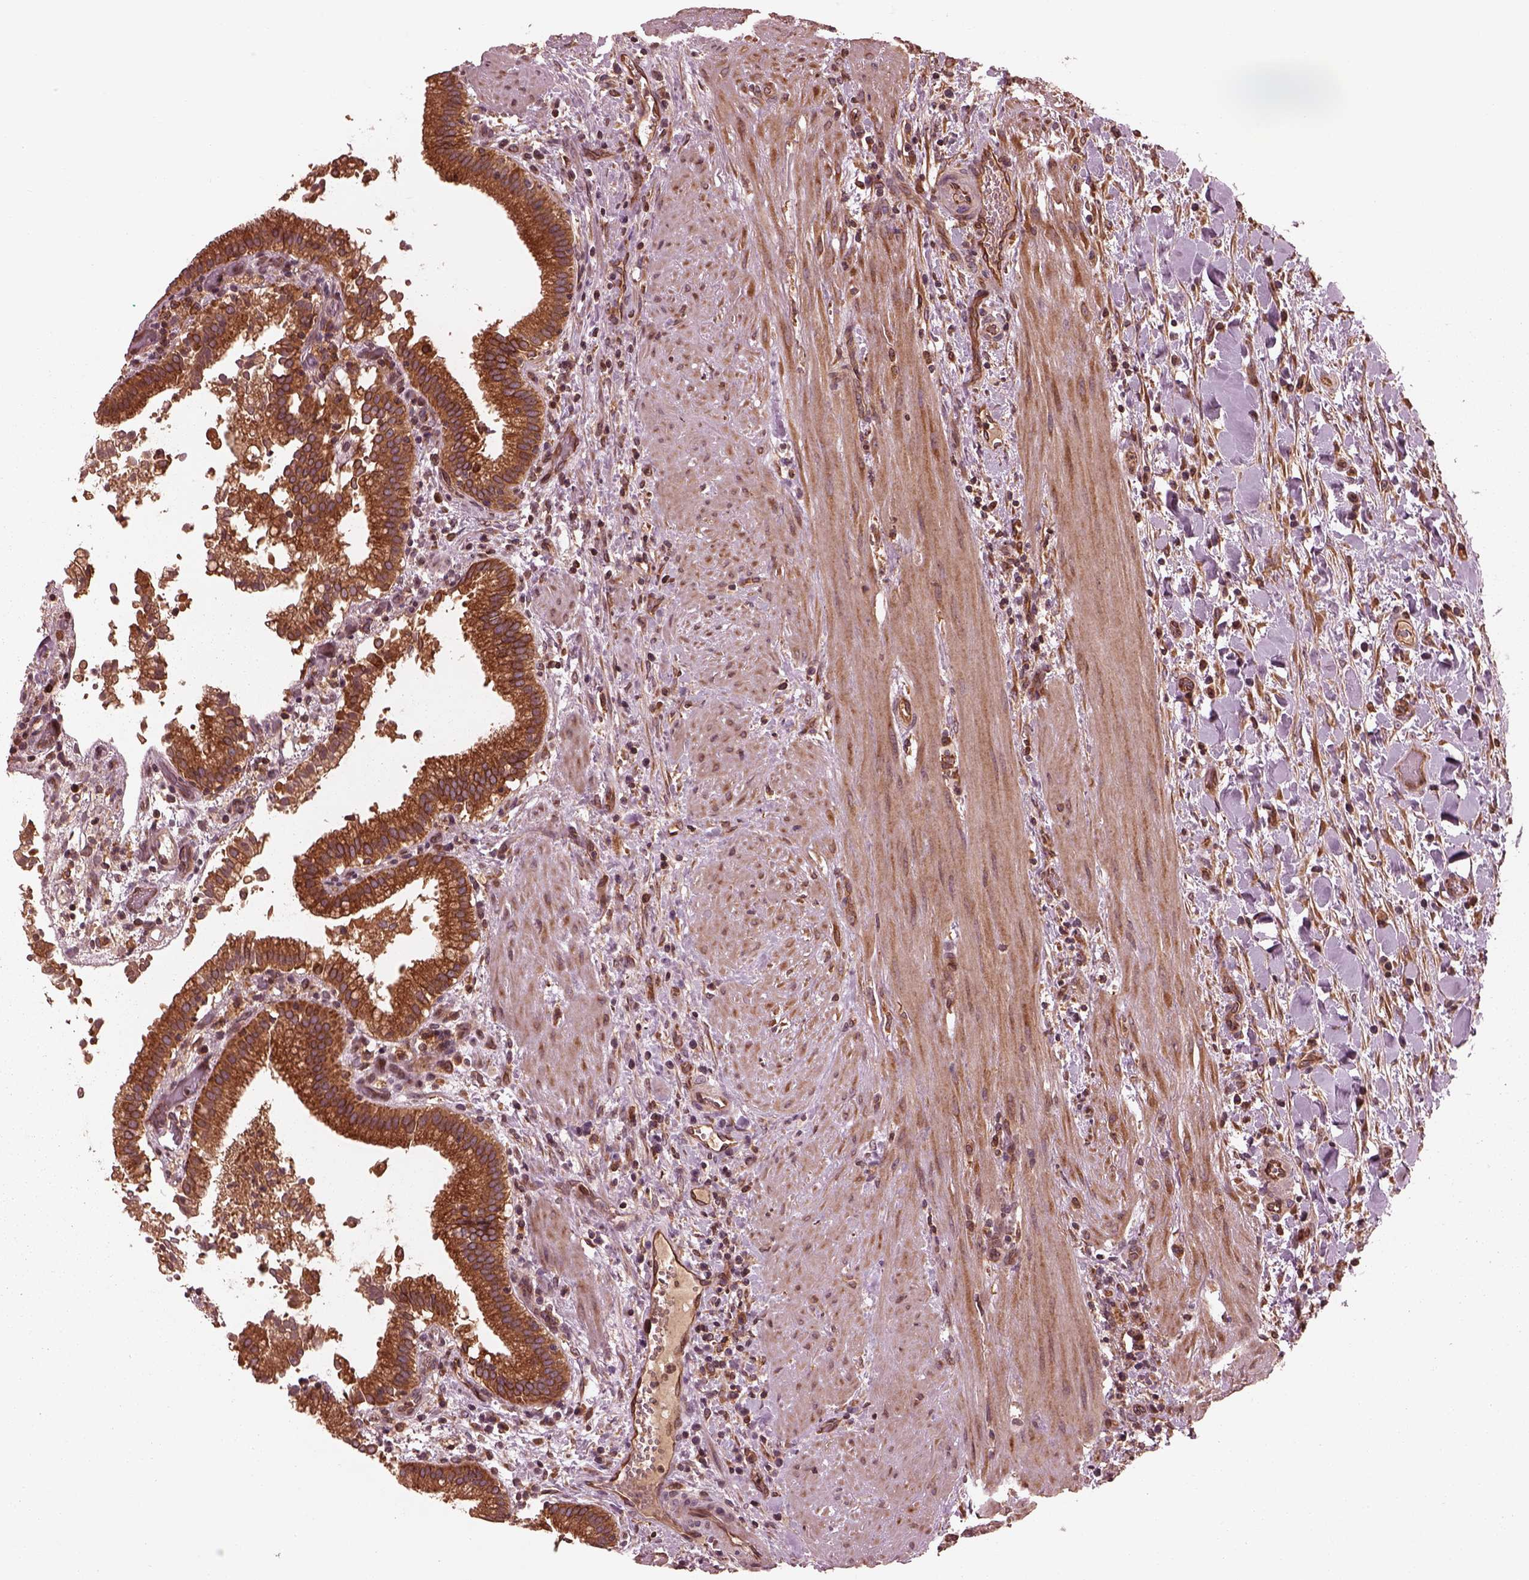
{"staining": {"intensity": "moderate", "quantity": ">75%", "location": "cytoplasmic/membranous"}, "tissue": "gallbladder", "cell_type": "Glandular cells", "image_type": "normal", "snomed": [{"axis": "morphology", "description": "Normal tissue, NOS"}, {"axis": "topography", "description": "Gallbladder"}], "caption": "Approximately >75% of glandular cells in normal human gallbladder show moderate cytoplasmic/membranous protein staining as visualized by brown immunohistochemical staining.", "gene": "PIK3R2", "patient": {"sex": "male", "age": 42}}